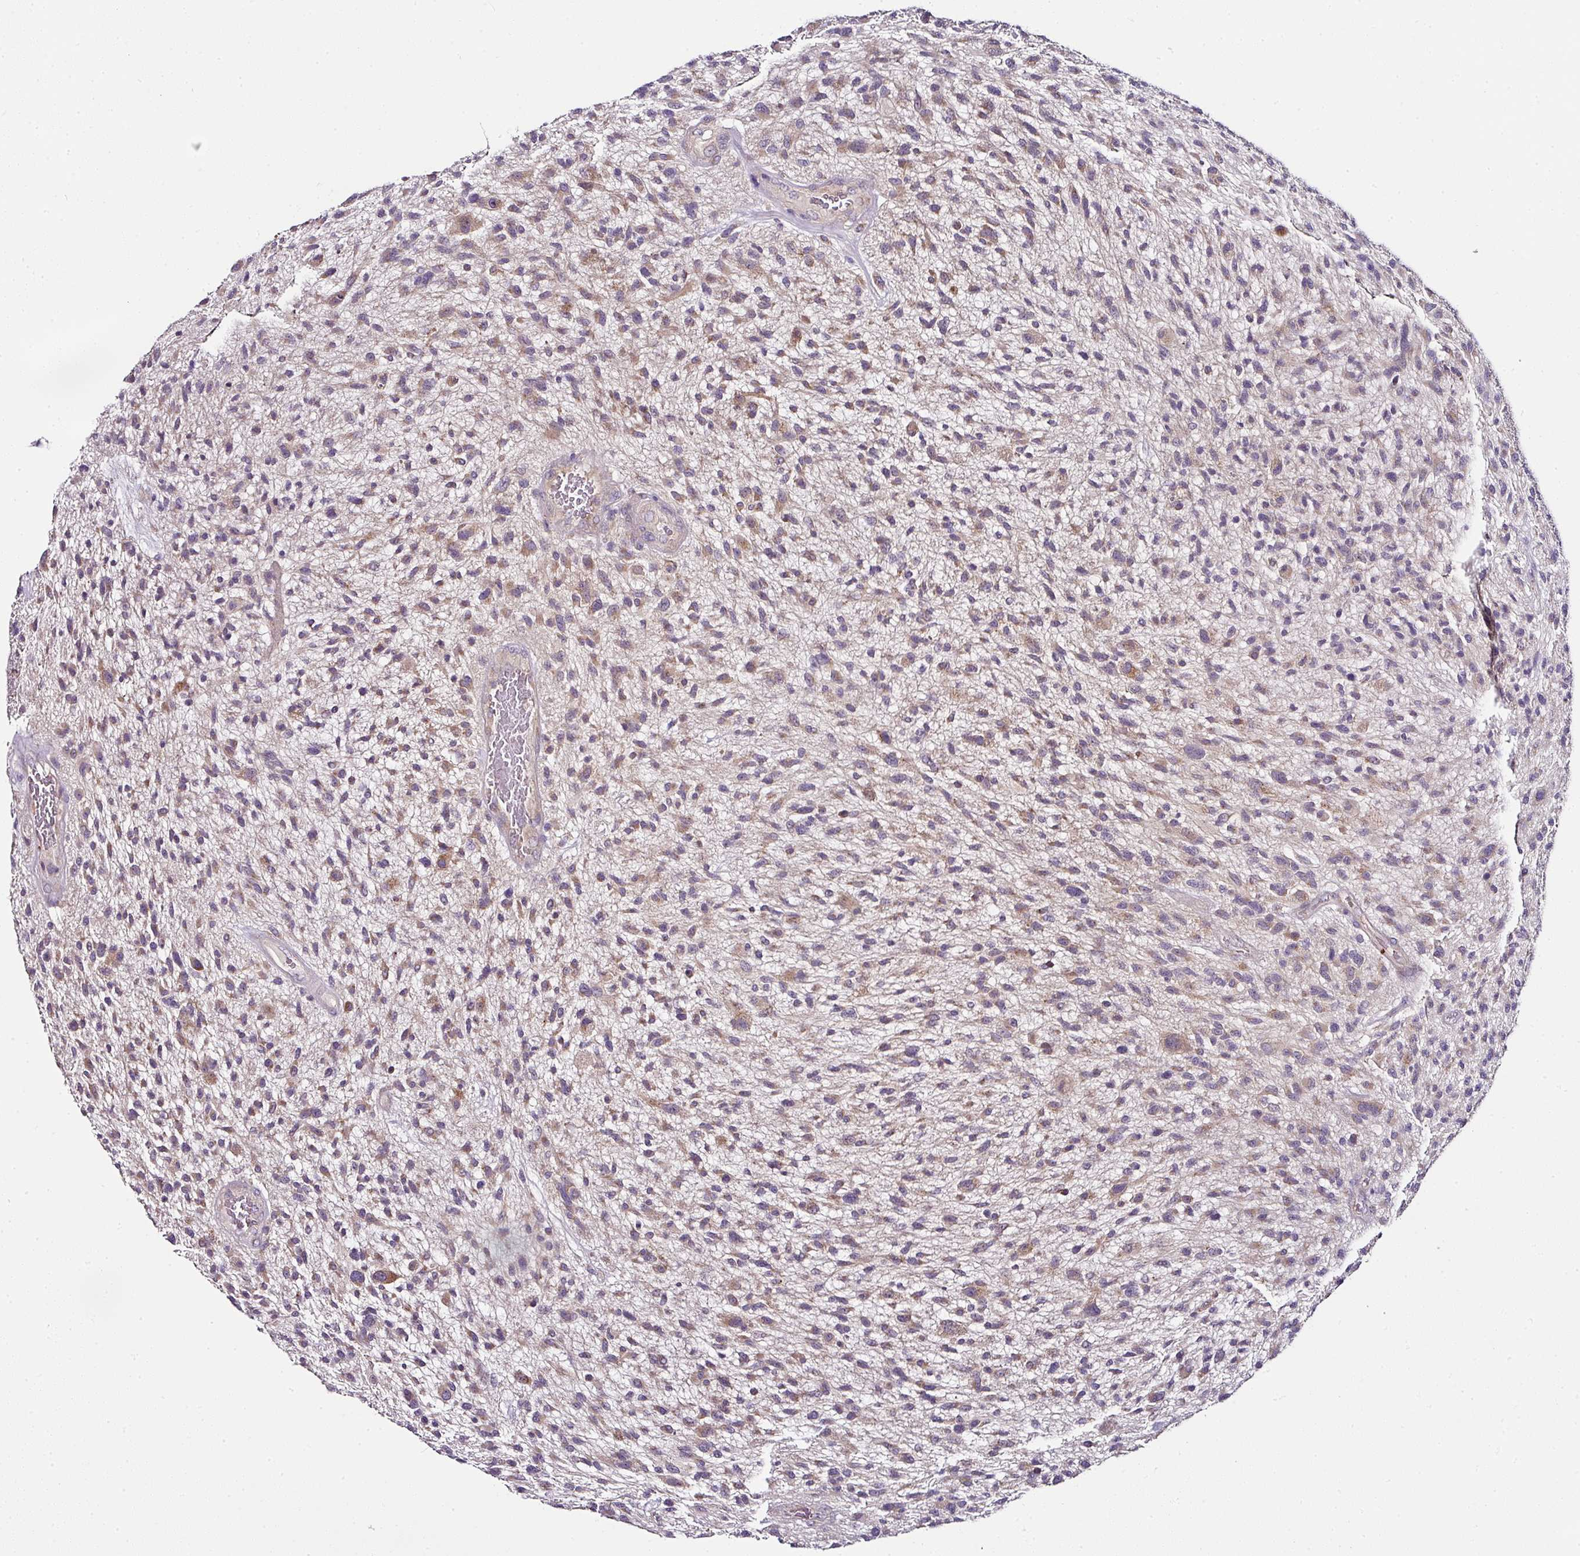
{"staining": {"intensity": "moderate", "quantity": ">75%", "location": "cytoplasmic/membranous"}, "tissue": "glioma", "cell_type": "Tumor cells", "image_type": "cancer", "snomed": [{"axis": "morphology", "description": "Glioma, malignant, High grade"}, {"axis": "topography", "description": "Brain"}], "caption": "High-power microscopy captured an immunohistochemistry micrograph of malignant high-grade glioma, revealing moderate cytoplasmic/membranous expression in about >75% of tumor cells.", "gene": "SKIC2", "patient": {"sex": "male", "age": 47}}